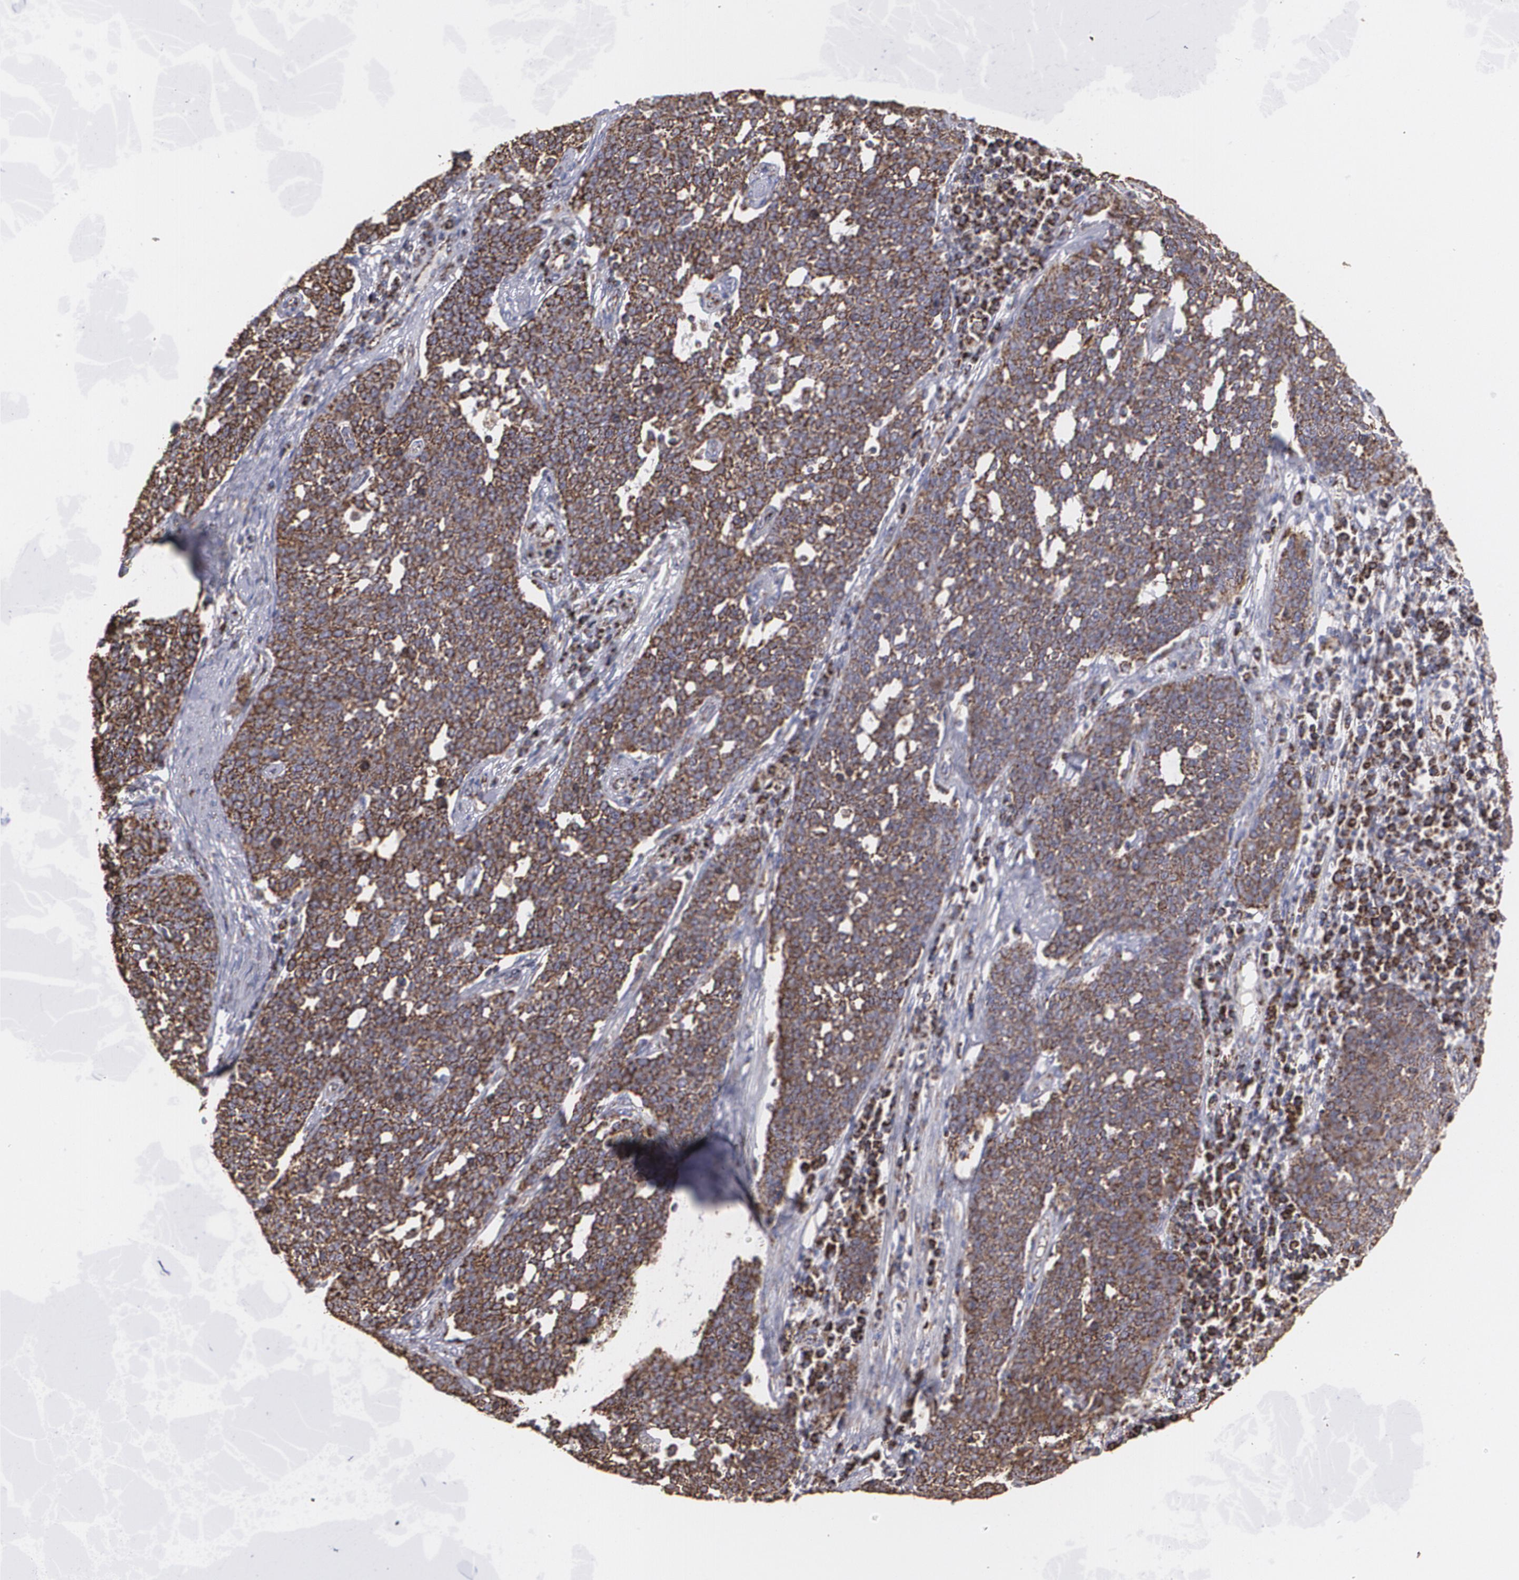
{"staining": {"intensity": "strong", "quantity": ">75%", "location": "cytoplasmic/membranous"}, "tissue": "cervical cancer", "cell_type": "Tumor cells", "image_type": "cancer", "snomed": [{"axis": "morphology", "description": "Squamous cell carcinoma, NOS"}, {"axis": "topography", "description": "Cervix"}], "caption": "A photomicrograph of human squamous cell carcinoma (cervical) stained for a protein demonstrates strong cytoplasmic/membranous brown staining in tumor cells.", "gene": "HSPD1", "patient": {"sex": "female", "age": 34}}